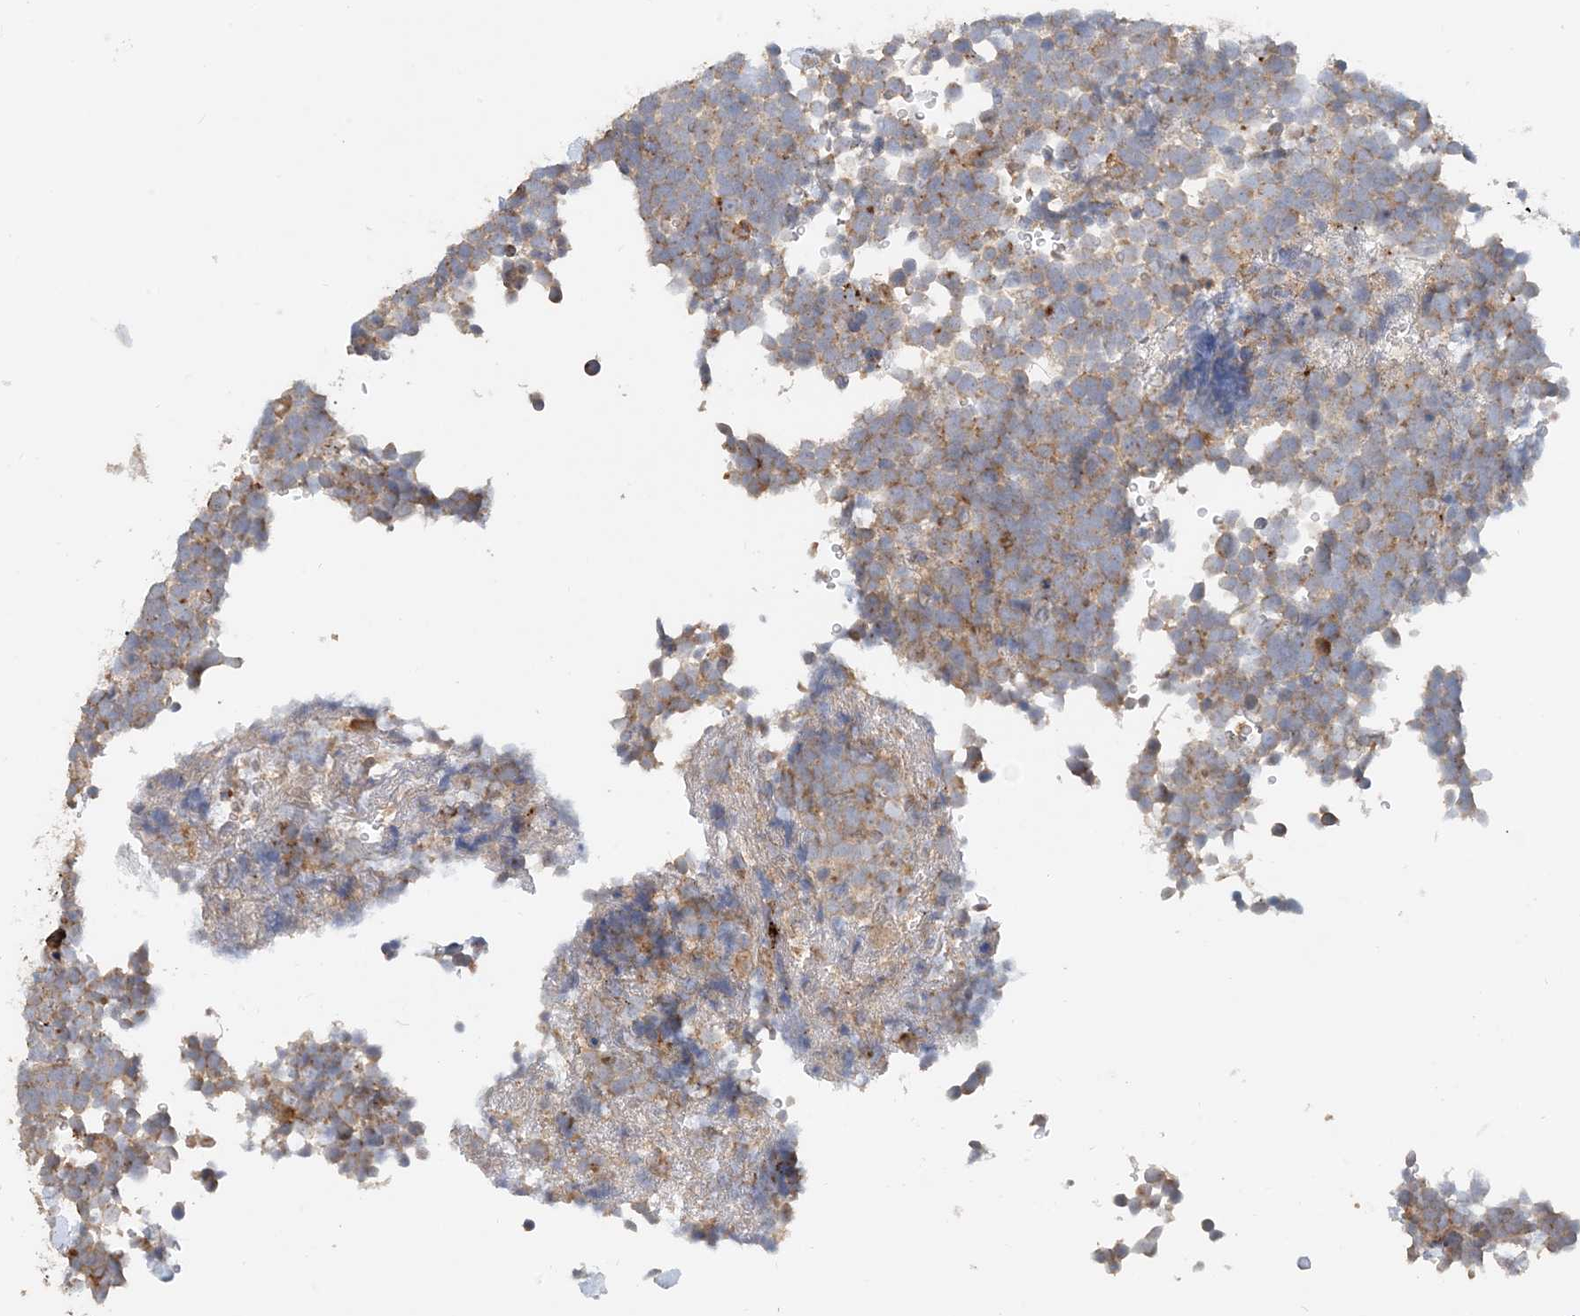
{"staining": {"intensity": "weak", "quantity": ">75%", "location": "cytoplasmic/membranous"}, "tissue": "urothelial cancer", "cell_type": "Tumor cells", "image_type": "cancer", "snomed": [{"axis": "morphology", "description": "Urothelial carcinoma, High grade"}, {"axis": "topography", "description": "Urinary bladder"}], "caption": "An image showing weak cytoplasmic/membranous expression in about >75% of tumor cells in urothelial cancer, as visualized by brown immunohistochemical staining.", "gene": "SPPL2A", "patient": {"sex": "female", "age": 82}}